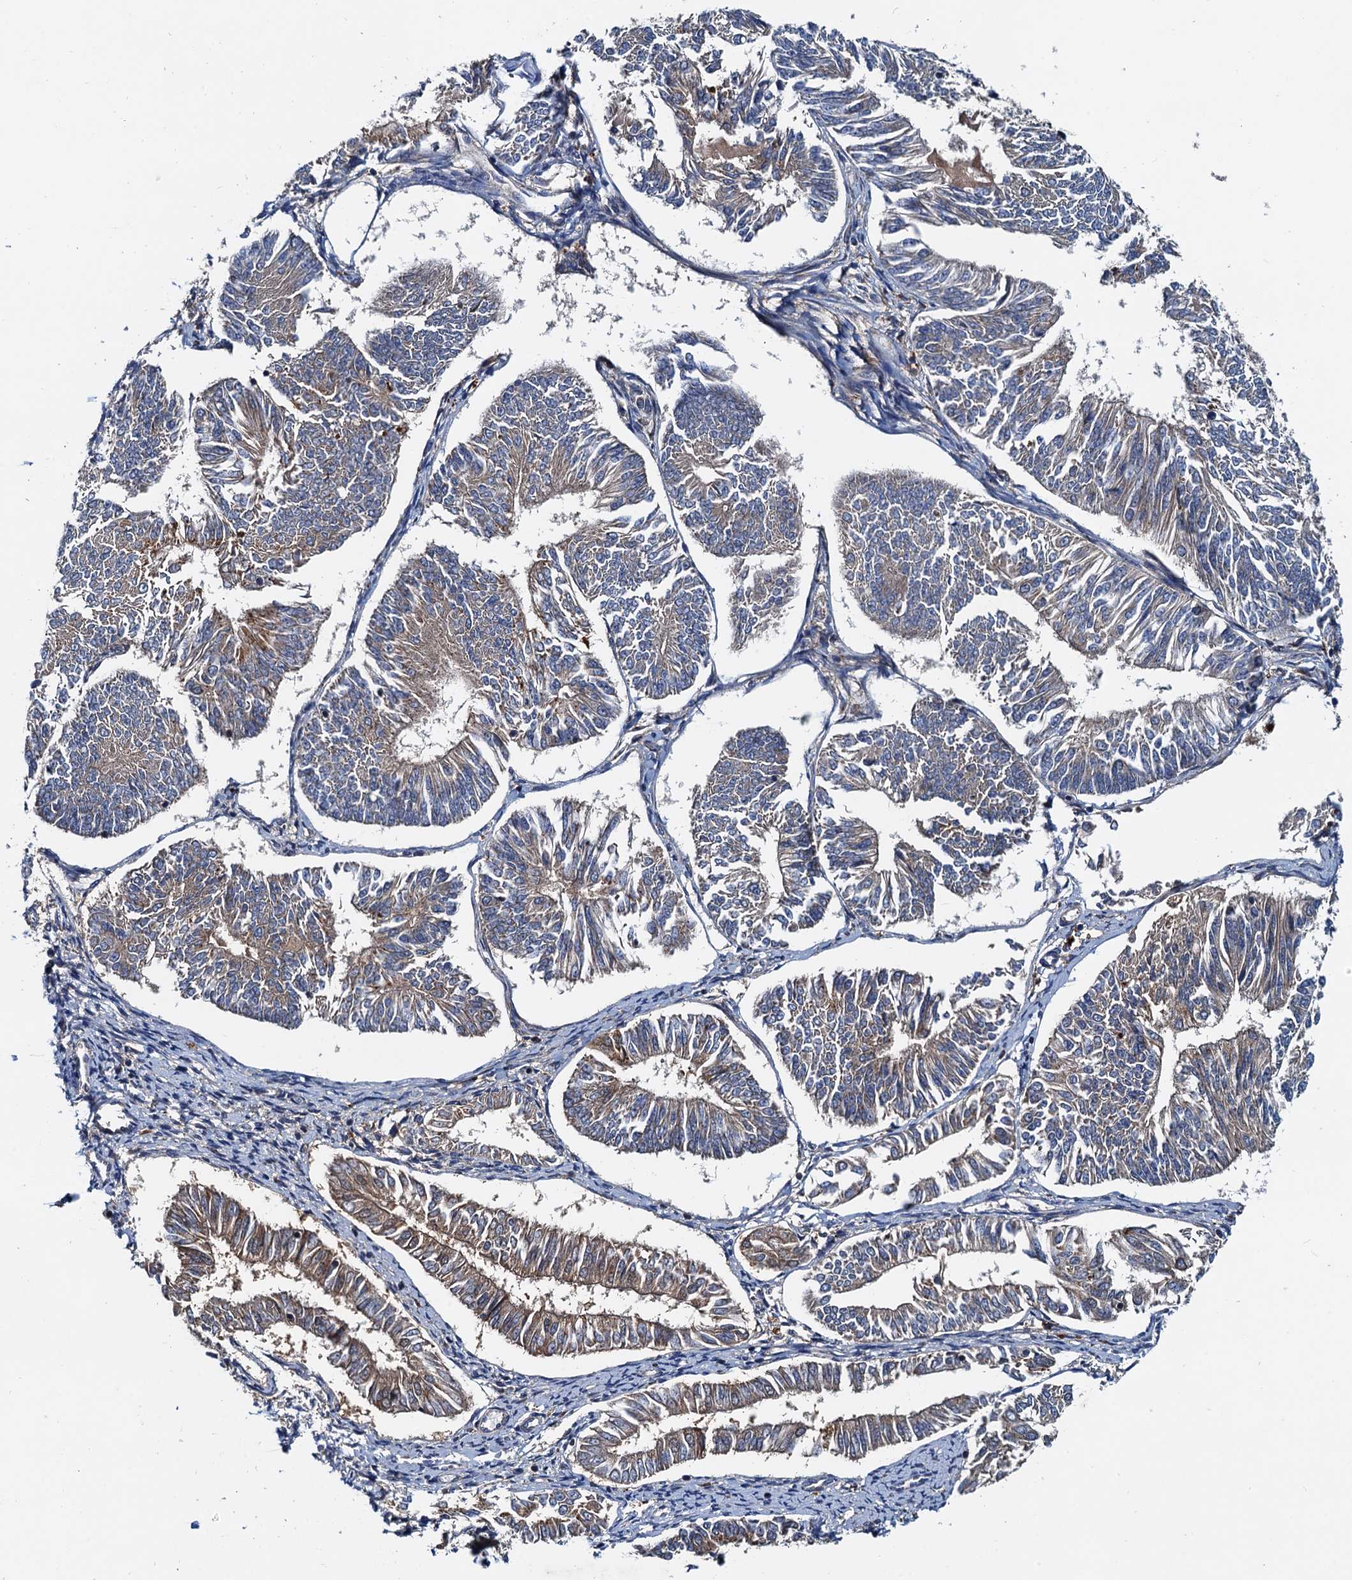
{"staining": {"intensity": "moderate", "quantity": "25%-75%", "location": "cytoplasmic/membranous"}, "tissue": "endometrial cancer", "cell_type": "Tumor cells", "image_type": "cancer", "snomed": [{"axis": "morphology", "description": "Adenocarcinoma, NOS"}, {"axis": "topography", "description": "Endometrium"}], "caption": "Immunohistochemistry (IHC) histopathology image of human endometrial cancer stained for a protein (brown), which demonstrates medium levels of moderate cytoplasmic/membranous positivity in approximately 25%-75% of tumor cells.", "gene": "EFL1", "patient": {"sex": "female", "age": 58}}